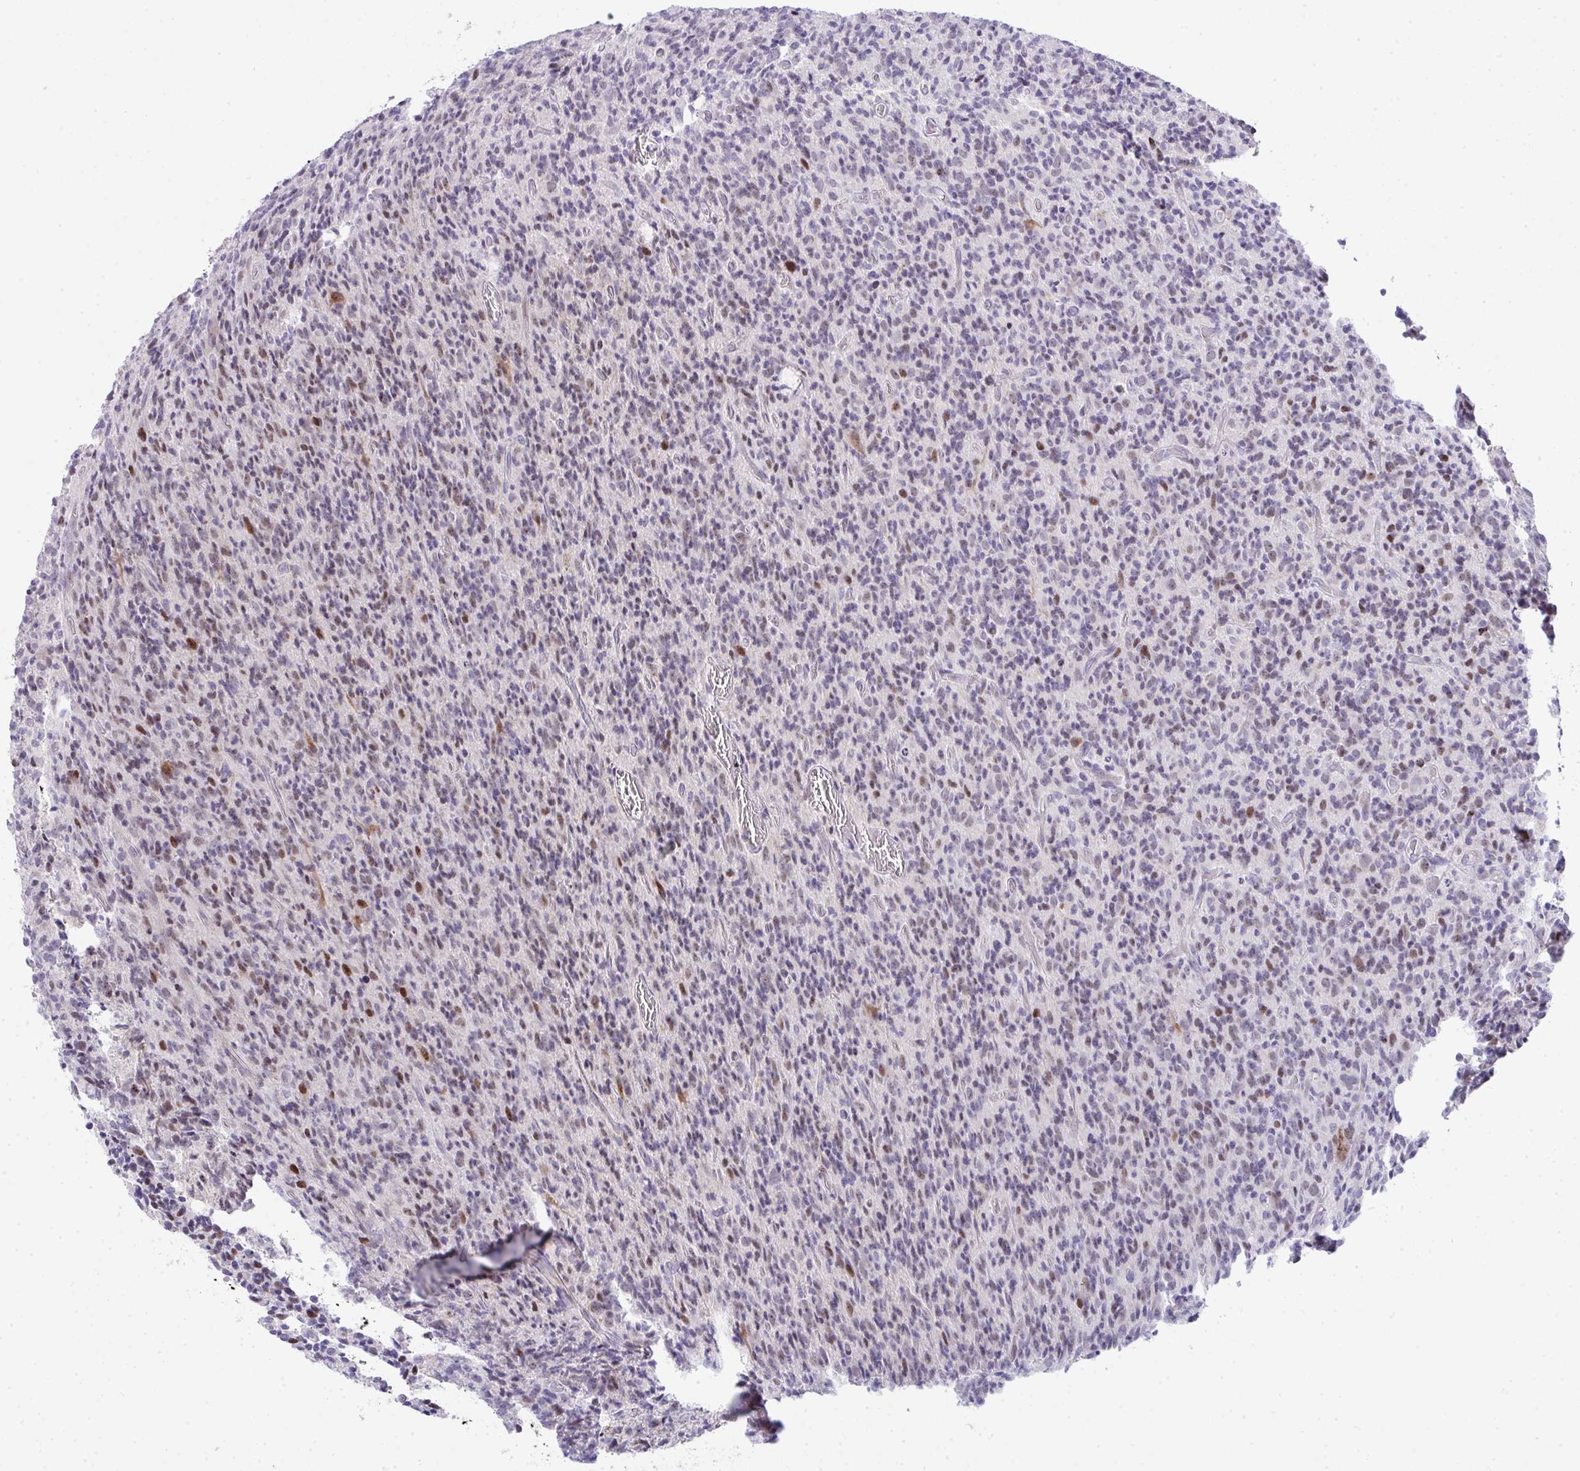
{"staining": {"intensity": "moderate", "quantity": "25%-75%", "location": "nuclear"}, "tissue": "glioma", "cell_type": "Tumor cells", "image_type": "cancer", "snomed": [{"axis": "morphology", "description": "Glioma, malignant, High grade"}, {"axis": "topography", "description": "Brain"}], "caption": "Tumor cells display moderate nuclear staining in approximately 25%-75% of cells in glioma.", "gene": "GALNT16", "patient": {"sex": "male", "age": 76}}